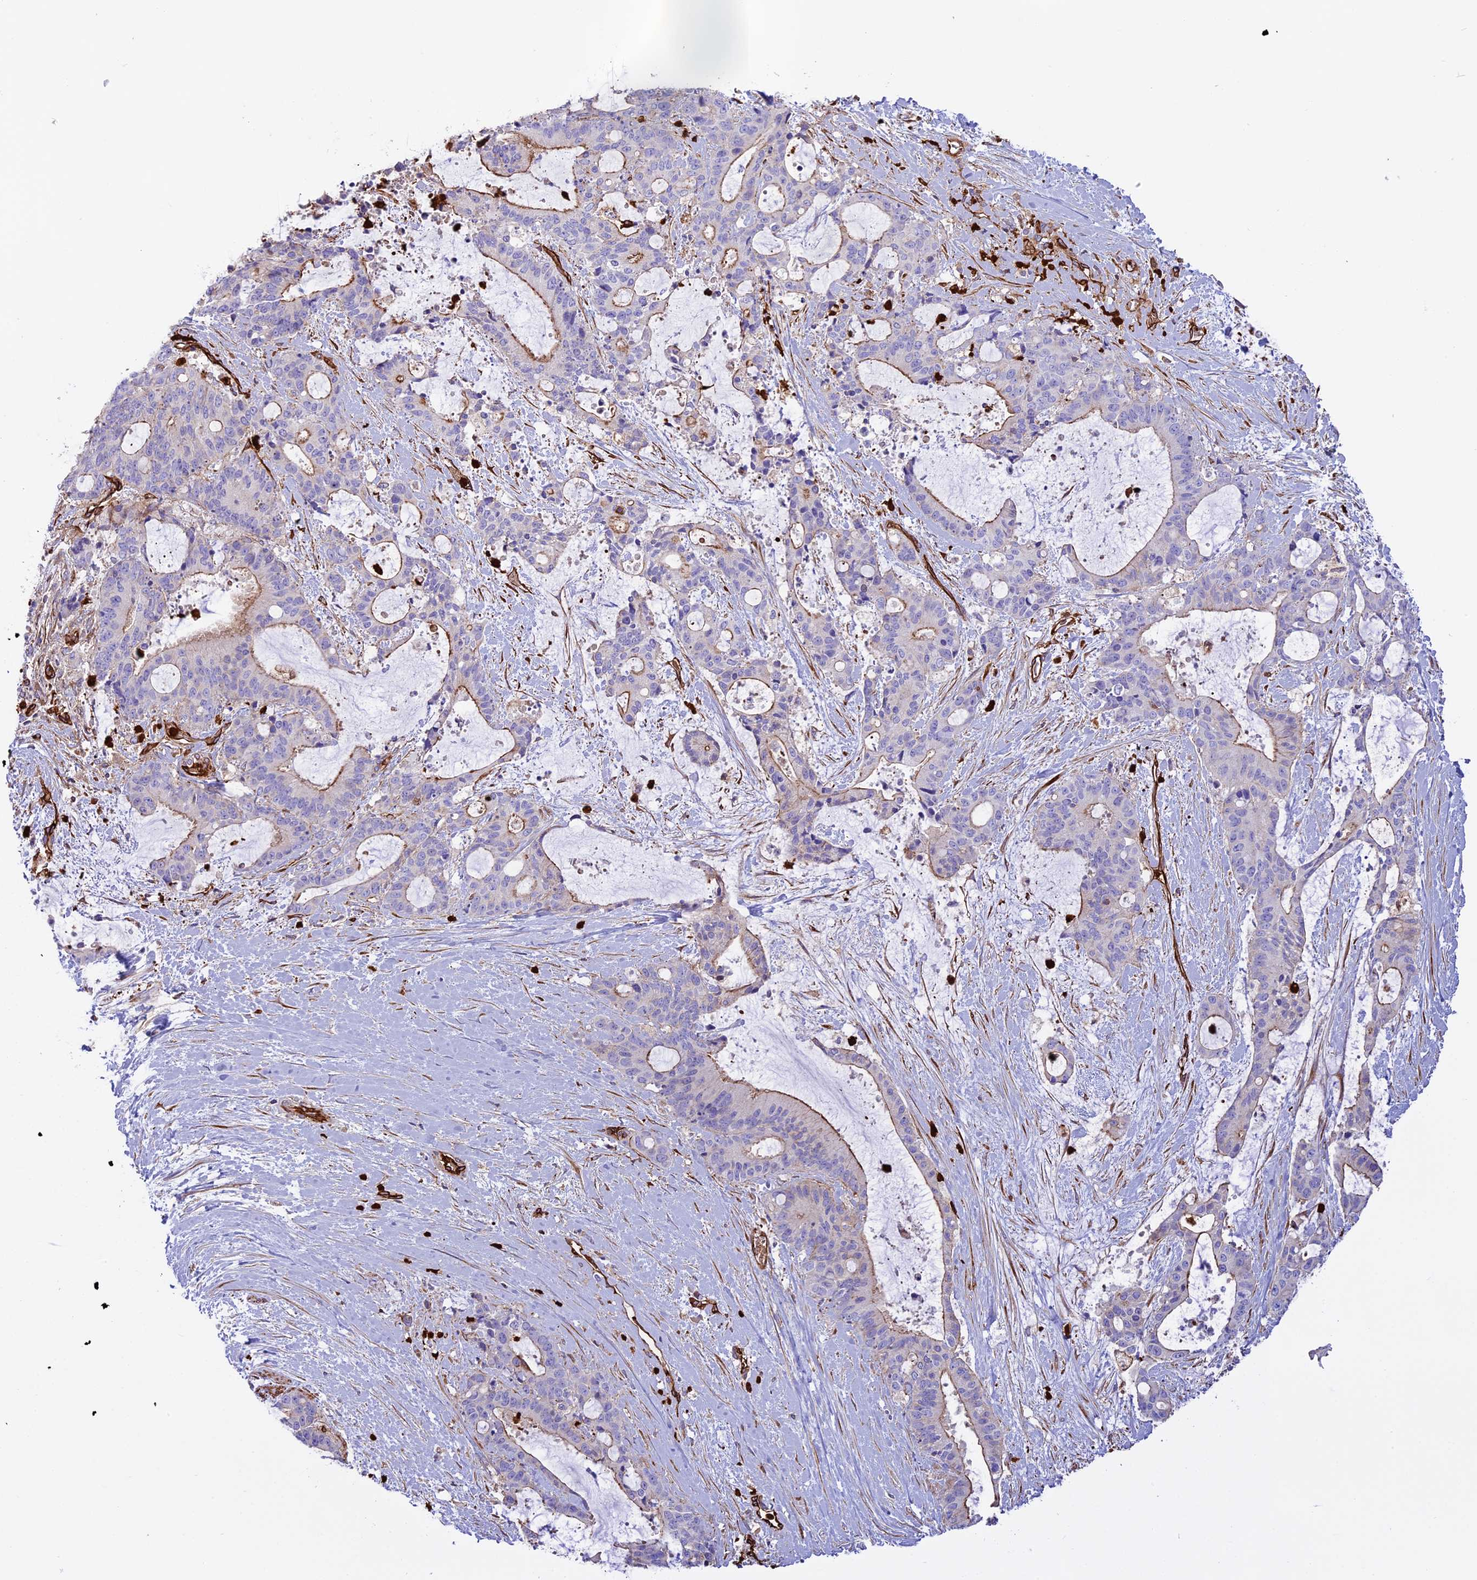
{"staining": {"intensity": "weak", "quantity": "<25%", "location": "cytoplasmic/membranous"}, "tissue": "liver cancer", "cell_type": "Tumor cells", "image_type": "cancer", "snomed": [{"axis": "morphology", "description": "Normal tissue, NOS"}, {"axis": "morphology", "description": "Cholangiocarcinoma"}, {"axis": "topography", "description": "Liver"}, {"axis": "topography", "description": "Peripheral nerve tissue"}], "caption": "A high-resolution image shows immunohistochemistry (IHC) staining of liver cholangiocarcinoma, which reveals no significant positivity in tumor cells.", "gene": "CD99L2", "patient": {"sex": "female", "age": 73}}